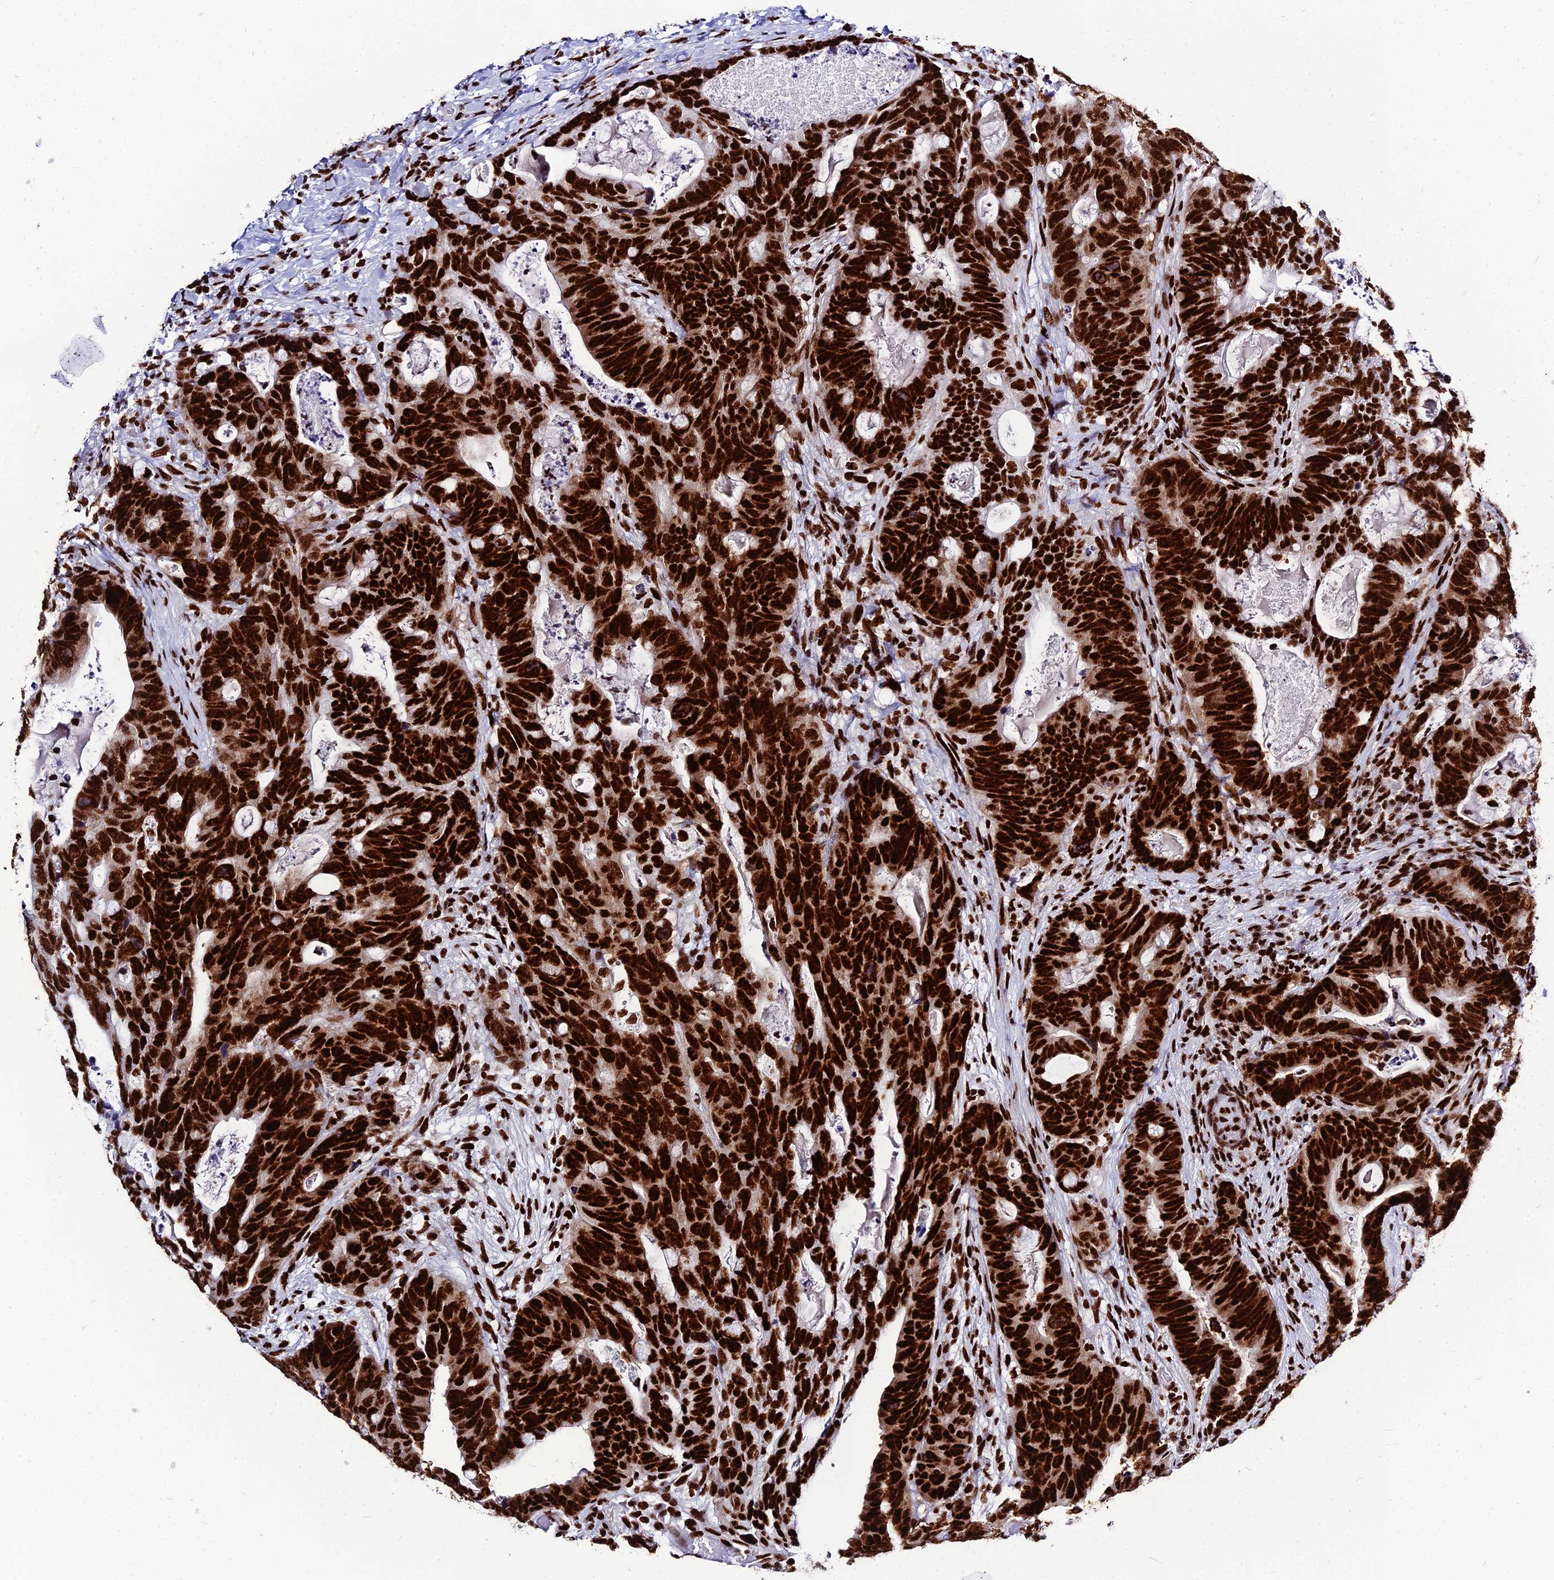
{"staining": {"intensity": "strong", "quantity": ">75%", "location": "nuclear"}, "tissue": "colorectal cancer", "cell_type": "Tumor cells", "image_type": "cancer", "snomed": [{"axis": "morphology", "description": "Adenocarcinoma, NOS"}, {"axis": "topography", "description": "Colon"}], "caption": "The histopathology image demonstrates staining of colorectal cancer (adenocarcinoma), revealing strong nuclear protein staining (brown color) within tumor cells.", "gene": "HNRNPH1", "patient": {"sex": "female", "age": 82}}